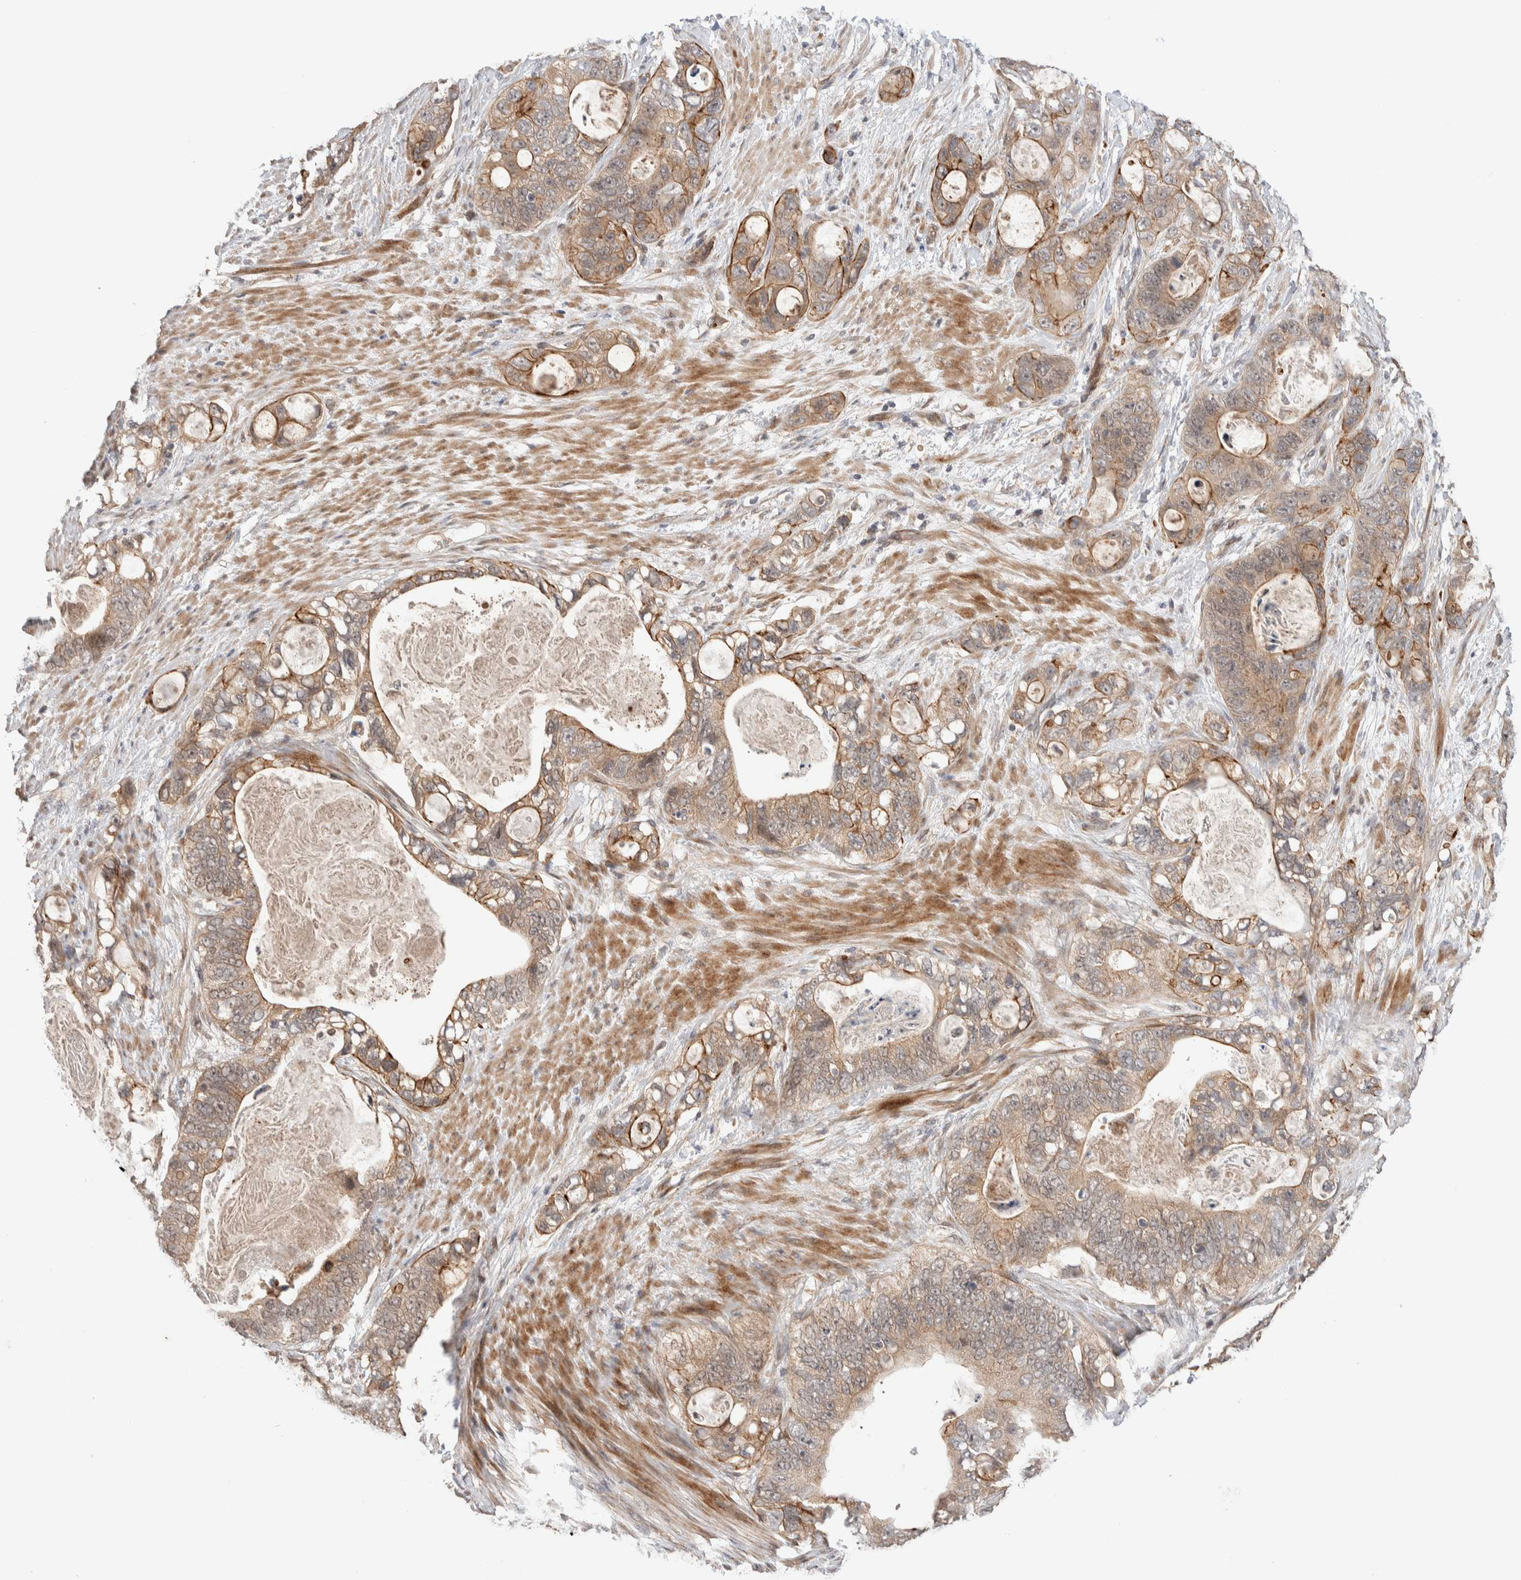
{"staining": {"intensity": "weak", "quantity": ">75%", "location": "cytoplasmic/membranous"}, "tissue": "stomach cancer", "cell_type": "Tumor cells", "image_type": "cancer", "snomed": [{"axis": "morphology", "description": "Normal tissue, NOS"}, {"axis": "morphology", "description": "Adenocarcinoma, NOS"}, {"axis": "topography", "description": "Stomach"}], "caption": "Adenocarcinoma (stomach) stained with DAB (3,3'-diaminobenzidine) IHC demonstrates low levels of weak cytoplasmic/membranous expression in approximately >75% of tumor cells. The protein of interest is stained brown, and the nuclei are stained in blue (DAB (3,3'-diaminobenzidine) IHC with brightfield microscopy, high magnification).", "gene": "PRDM15", "patient": {"sex": "female", "age": 89}}